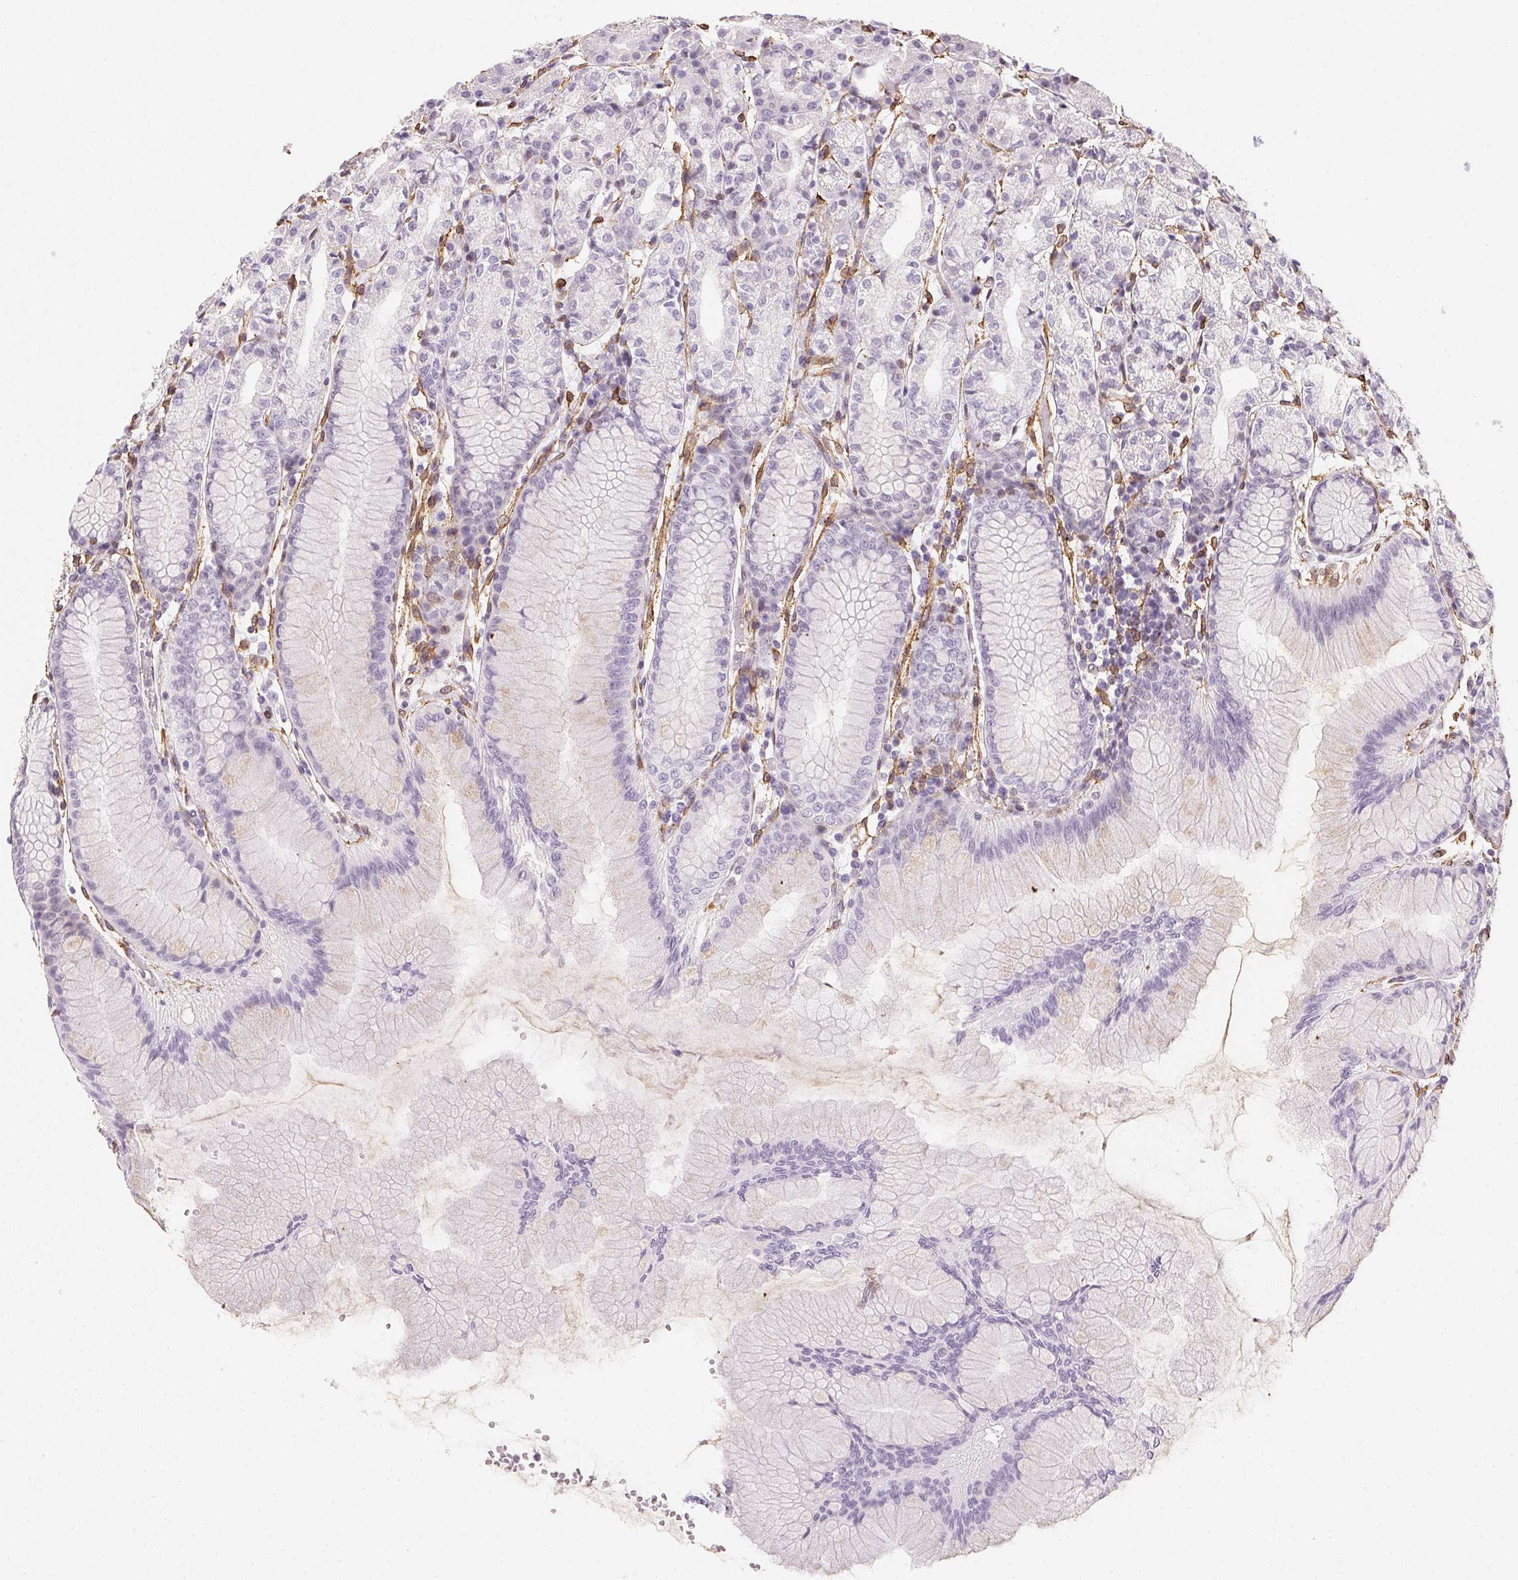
{"staining": {"intensity": "negative", "quantity": "none", "location": "none"}, "tissue": "stomach", "cell_type": "Glandular cells", "image_type": "normal", "snomed": [{"axis": "morphology", "description": "Normal tissue, NOS"}, {"axis": "topography", "description": "Stomach"}], "caption": "Immunohistochemical staining of normal human stomach displays no significant expression in glandular cells. (Brightfield microscopy of DAB immunohistochemistry at high magnification).", "gene": "RSBN1", "patient": {"sex": "female", "age": 57}}